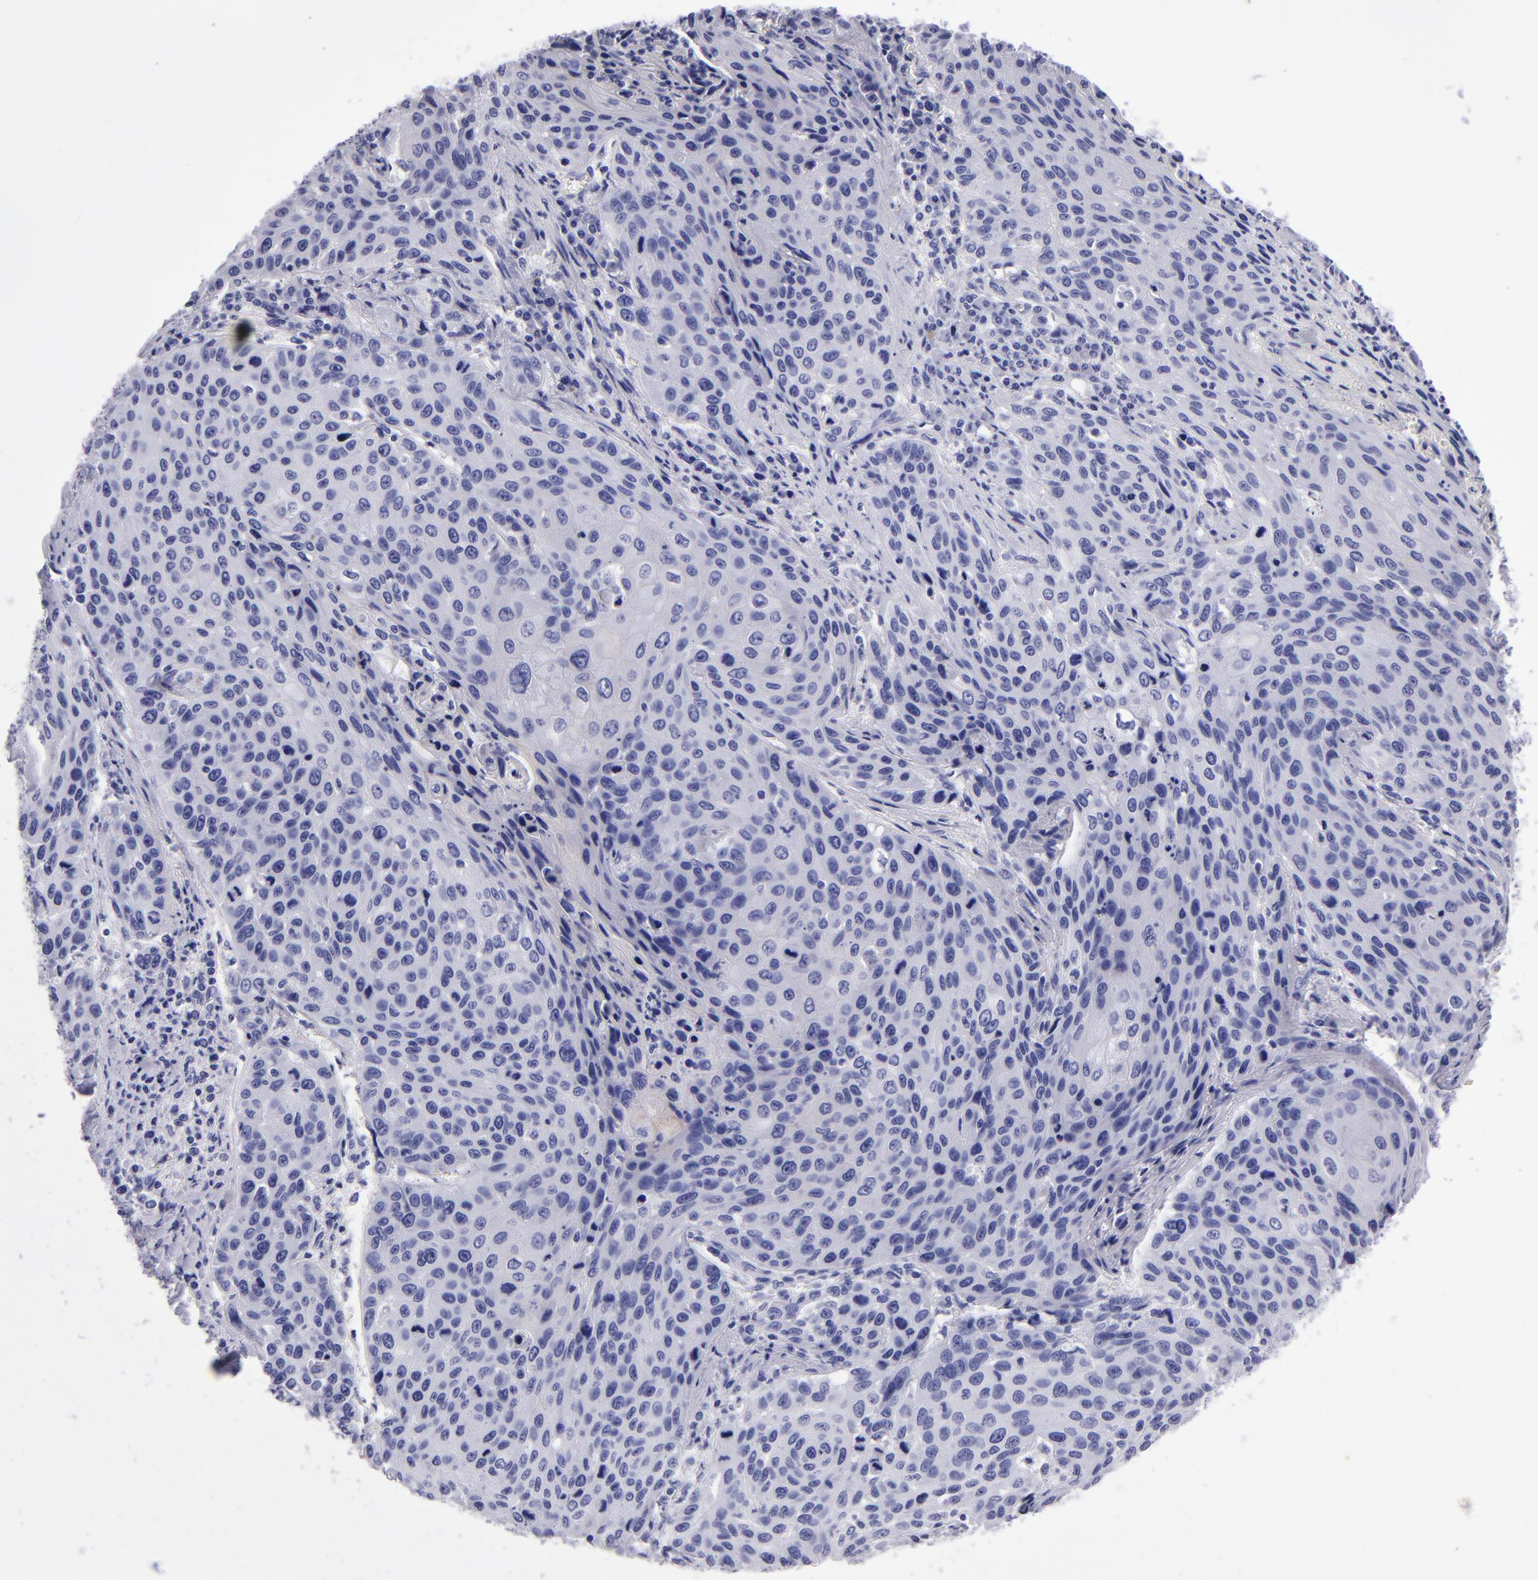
{"staining": {"intensity": "negative", "quantity": "none", "location": "none"}, "tissue": "cervical cancer", "cell_type": "Tumor cells", "image_type": "cancer", "snomed": [{"axis": "morphology", "description": "Squamous cell carcinoma, NOS"}, {"axis": "topography", "description": "Cervix"}], "caption": "Immunohistochemistry (IHC) photomicrograph of human cervical cancer stained for a protein (brown), which demonstrates no staining in tumor cells. Brightfield microscopy of immunohistochemistry (IHC) stained with DAB (3,3'-diaminobenzidine) (brown) and hematoxylin (blue), captured at high magnification.", "gene": "TYRP1", "patient": {"sex": "female", "age": 32}}